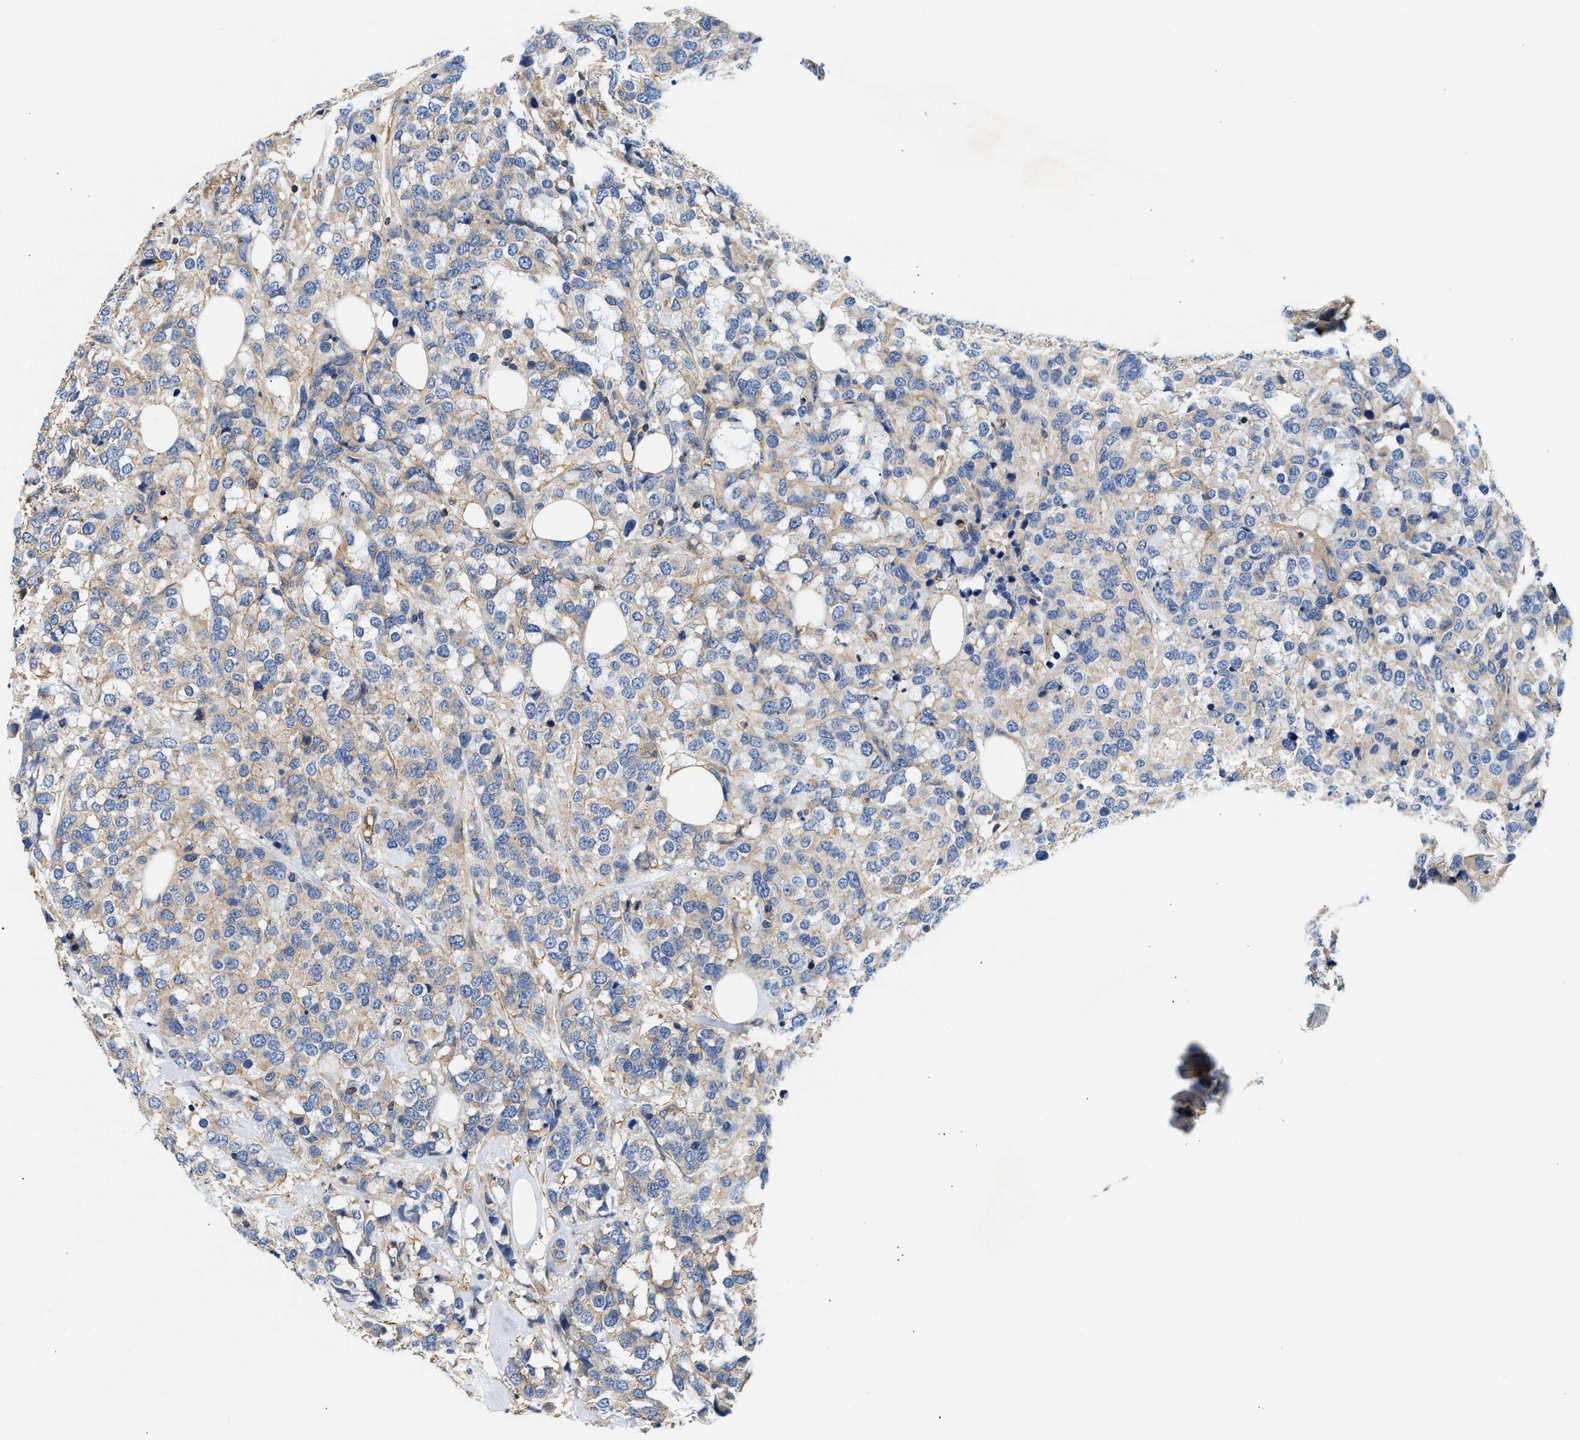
{"staining": {"intensity": "weak", "quantity": "<25%", "location": "cytoplasmic/membranous"}, "tissue": "breast cancer", "cell_type": "Tumor cells", "image_type": "cancer", "snomed": [{"axis": "morphology", "description": "Lobular carcinoma"}, {"axis": "topography", "description": "Breast"}], "caption": "Tumor cells show no significant staining in breast cancer. (DAB (3,3'-diaminobenzidine) immunohistochemistry (IHC), high magnification).", "gene": "SAMD9L", "patient": {"sex": "female", "age": 59}}